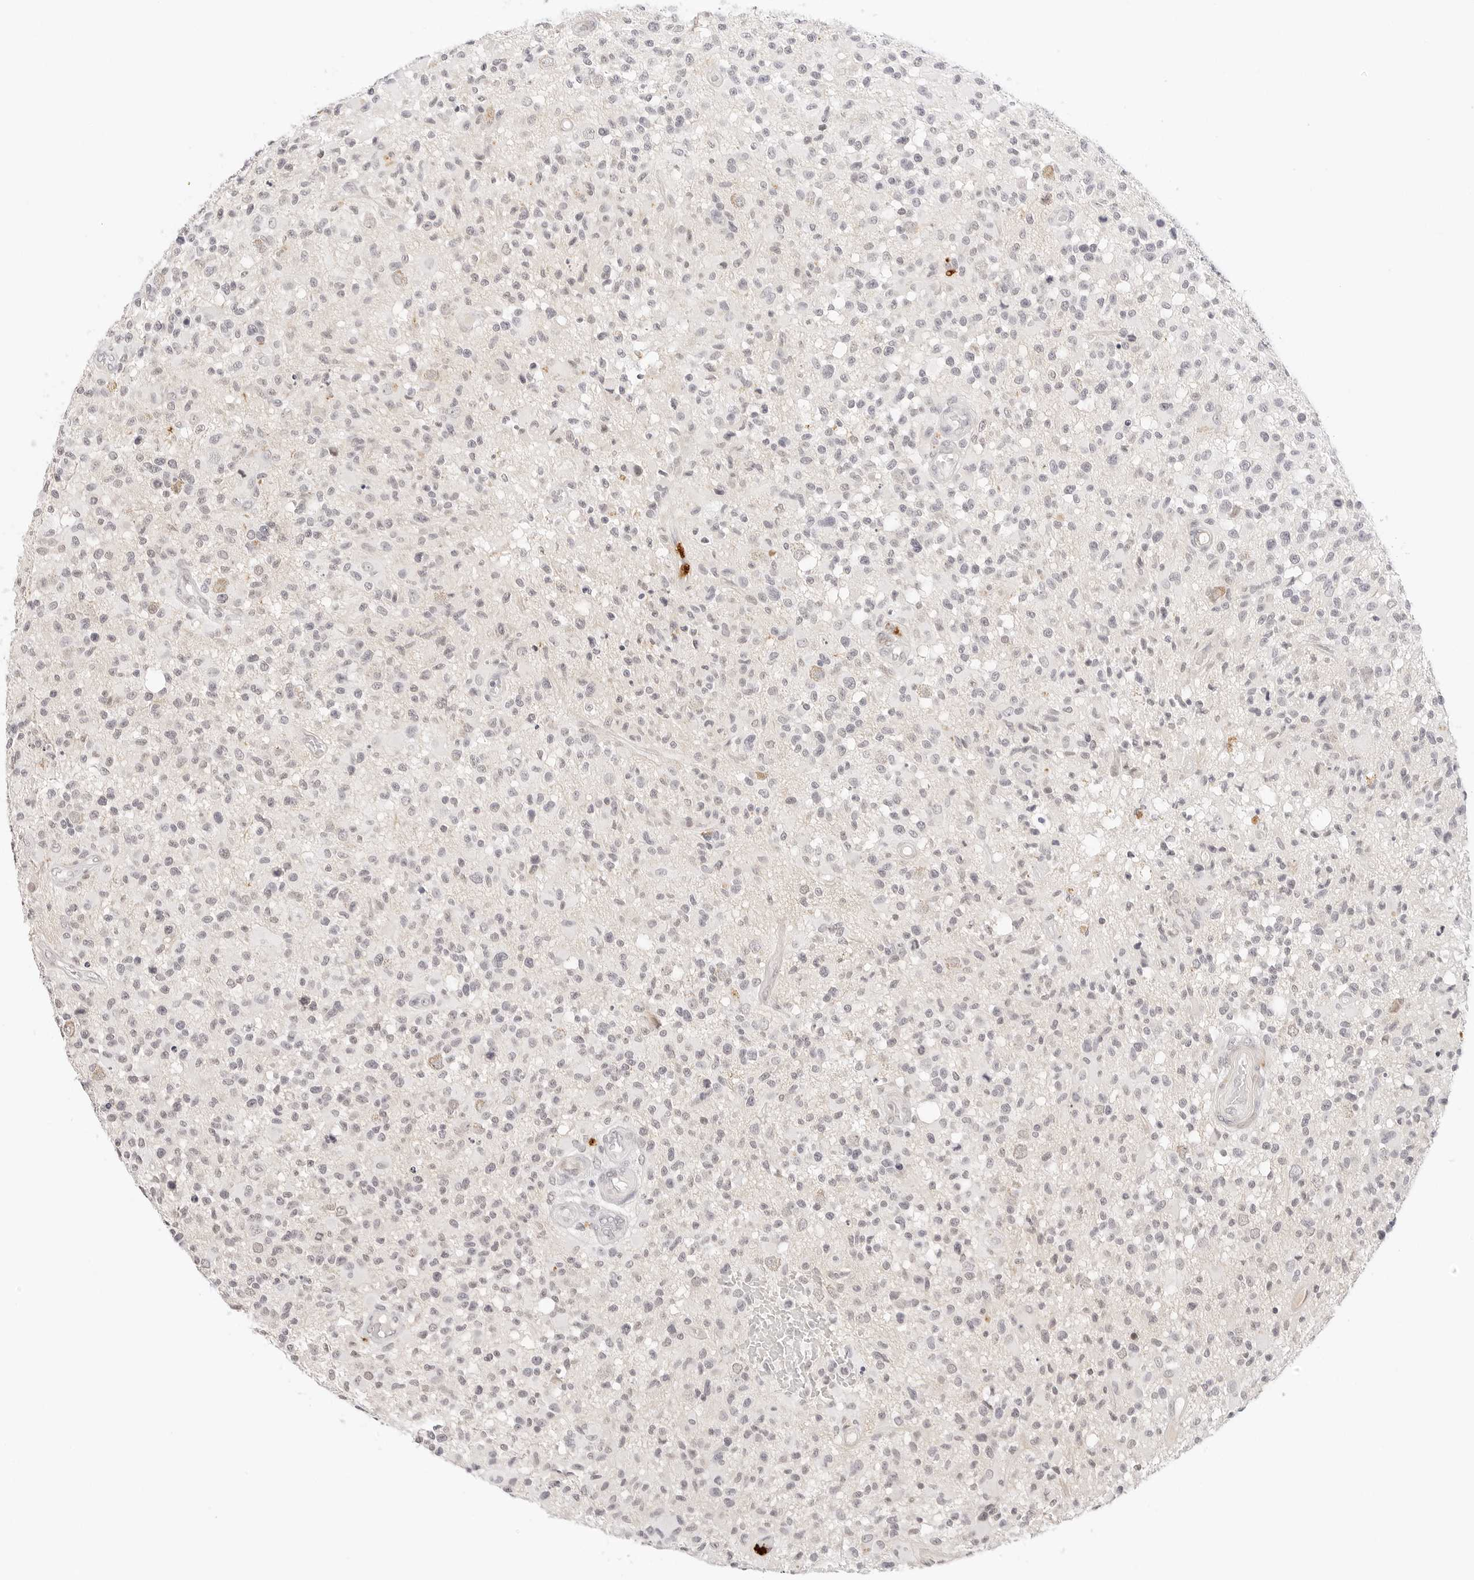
{"staining": {"intensity": "negative", "quantity": "none", "location": "none"}, "tissue": "glioma", "cell_type": "Tumor cells", "image_type": "cancer", "snomed": [{"axis": "morphology", "description": "Glioma, malignant, High grade"}, {"axis": "morphology", "description": "Glioblastoma, NOS"}, {"axis": "topography", "description": "Brain"}], "caption": "Micrograph shows no protein positivity in tumor cells of glioma tissue. (DAB immunohistochemistry (IHC), high magnification).", "gene": "XKR4", "patient": {"sex": "male", "age": 60}}